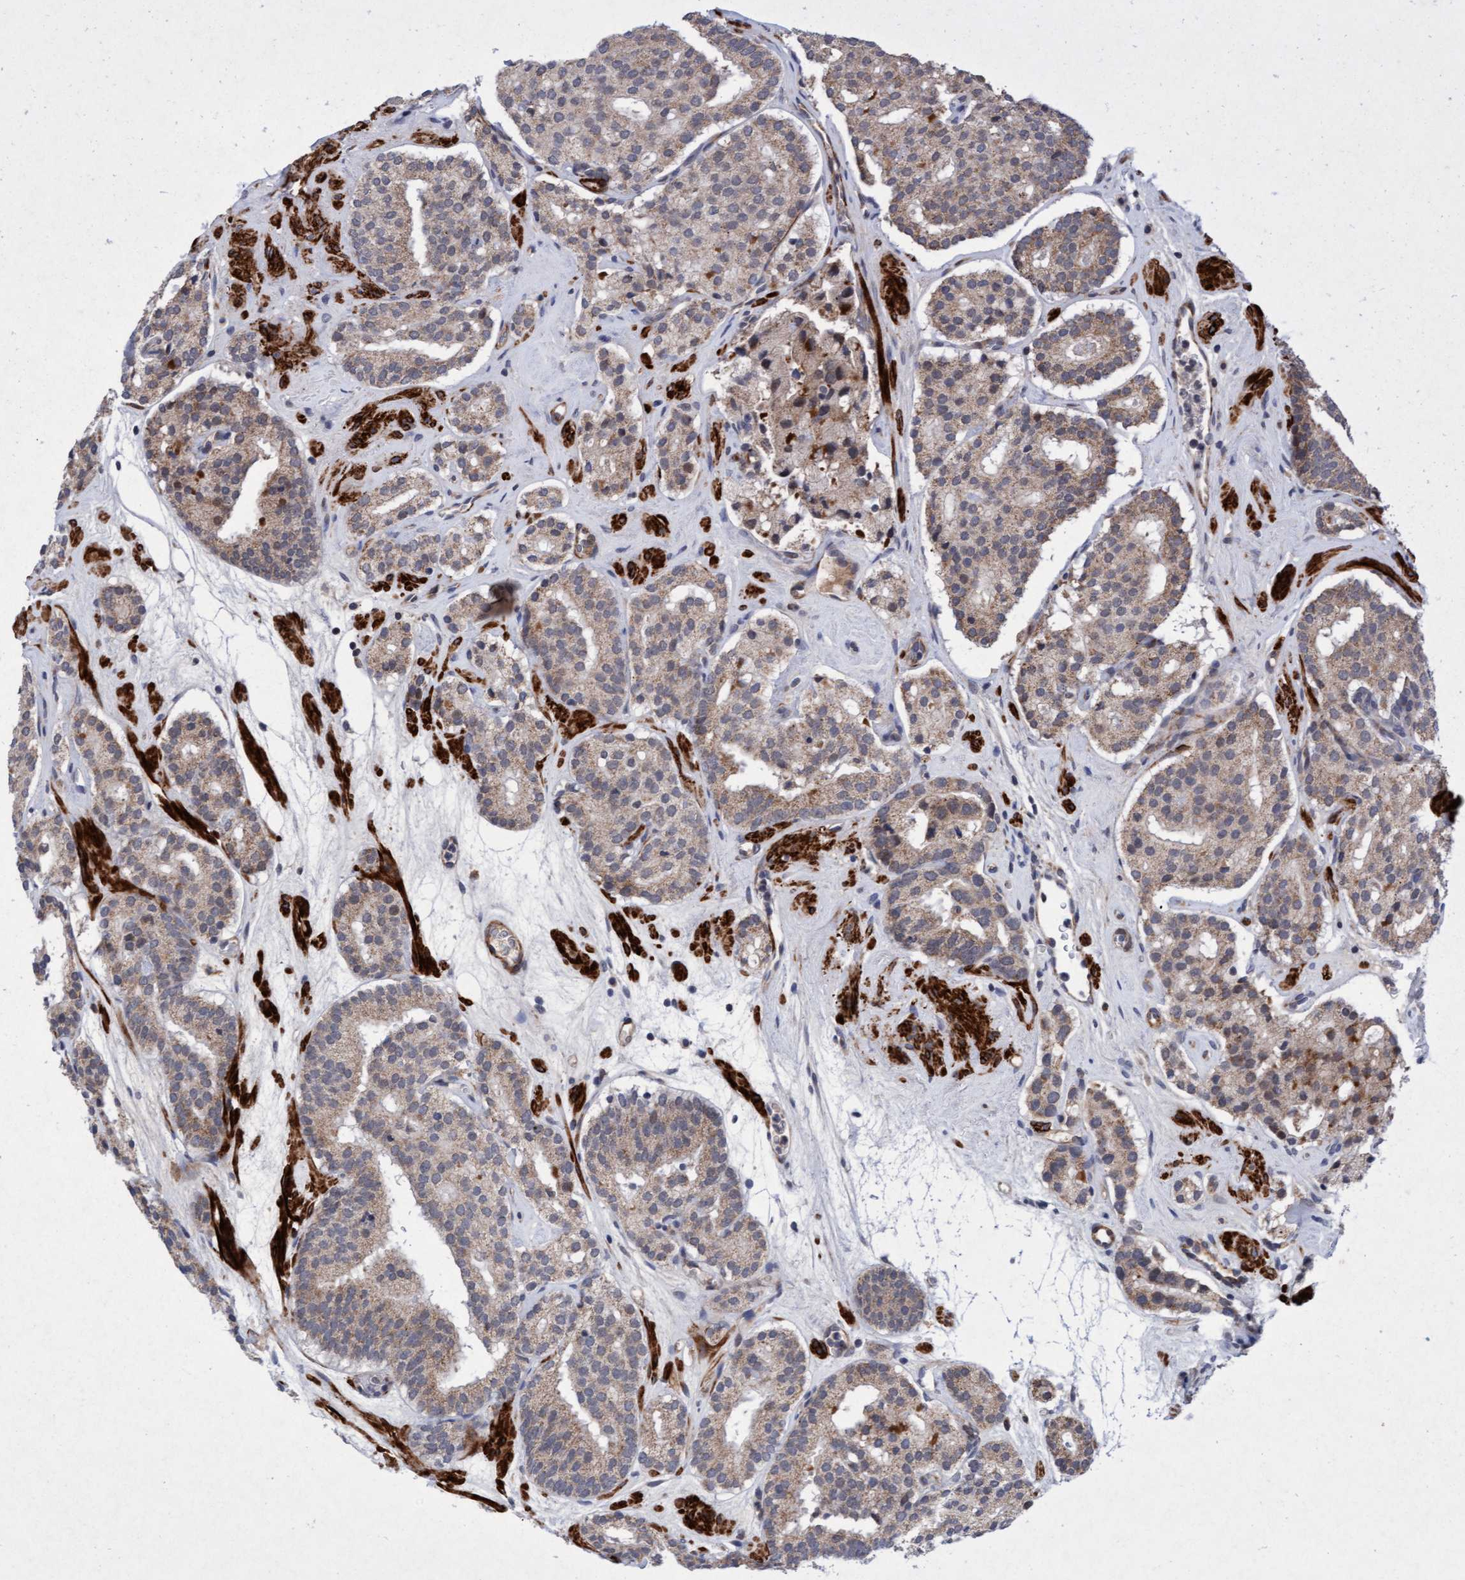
{"staining": {"intensity": "weak", "quantity": ">75%", "location": "cytoplasmic/membranous"}, "tissue": "prostate cancer", "cell_type": "Tumor cells", "image_type": "cancer", "snomed": [{"axis": "morphology", "description": "Adenocarcinoma, Low grade"}, {"axis": "topography", "description": "Prostate"}], "caption": "Adenocarcinoma (low-grade) (prostate) stained with DAB immunohistochemistry demonstrates low levels of weak cytoplasmic/membranous positivity in approximately >75% of tumor cells.", "gene": "TMEM70", "patient": {"sex": "male", "age": 69}}